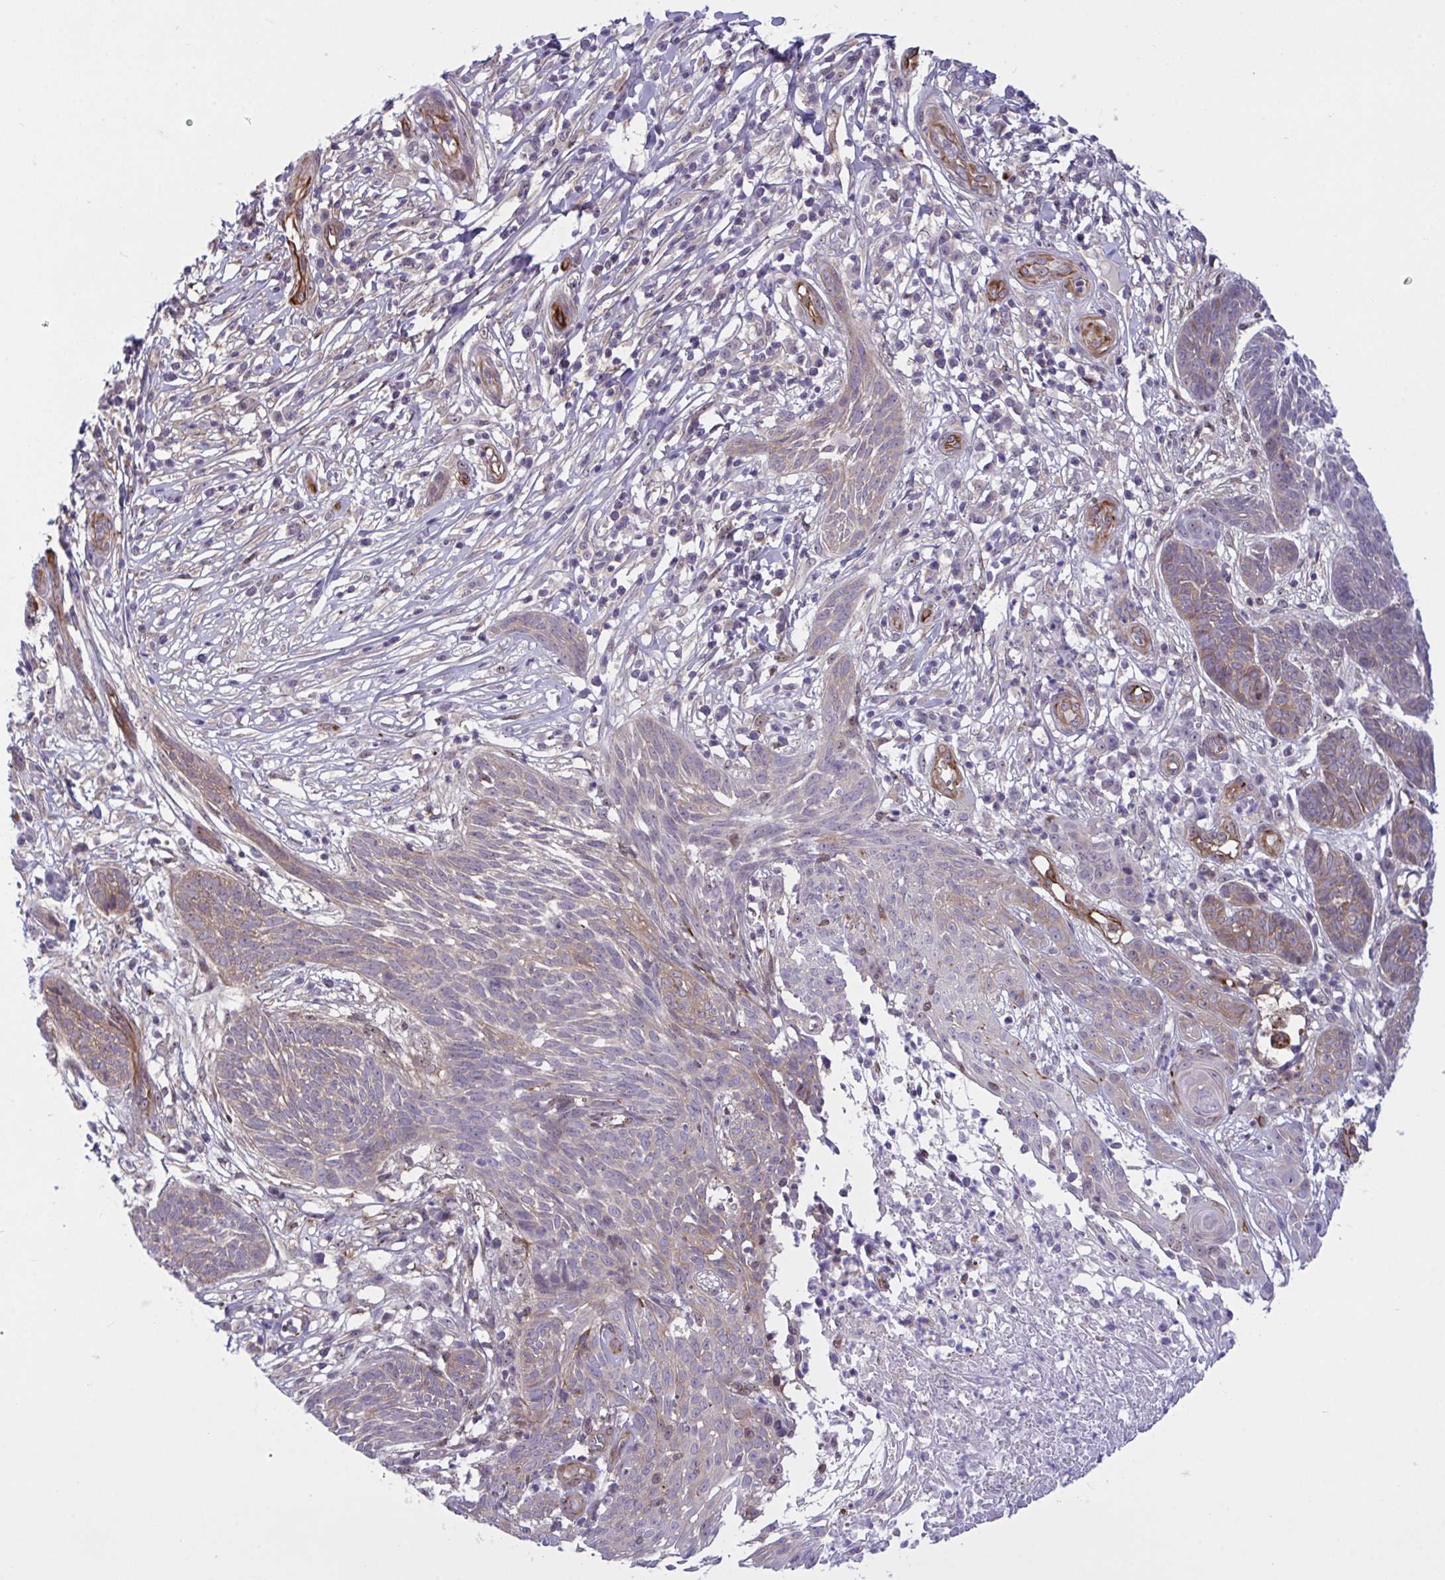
{"staining": {"intensity": "moderate", "quantity": "25%-75%", "location": "cytoplasmic/membranous"}, "tissue": "skin cancer", "cell_type": "Tumor cells", "image_type": "cancer", "snomed": [{"axis": "morphology", "description": "Basal cell carcinoma"}, {"axis": "topography", "description": "Skin"}, {"axis": "topography", "description": "Skin, foot"}], "caption": "Immunohistochemistry (IHC) (DAB) staining of skin cancer exhibits moderate cytoplasmic/membranous protein staining in about 25%-75% of tumor cells.", "gene": "PRRT4", "patient": {"sex": "female", "age": 86}}